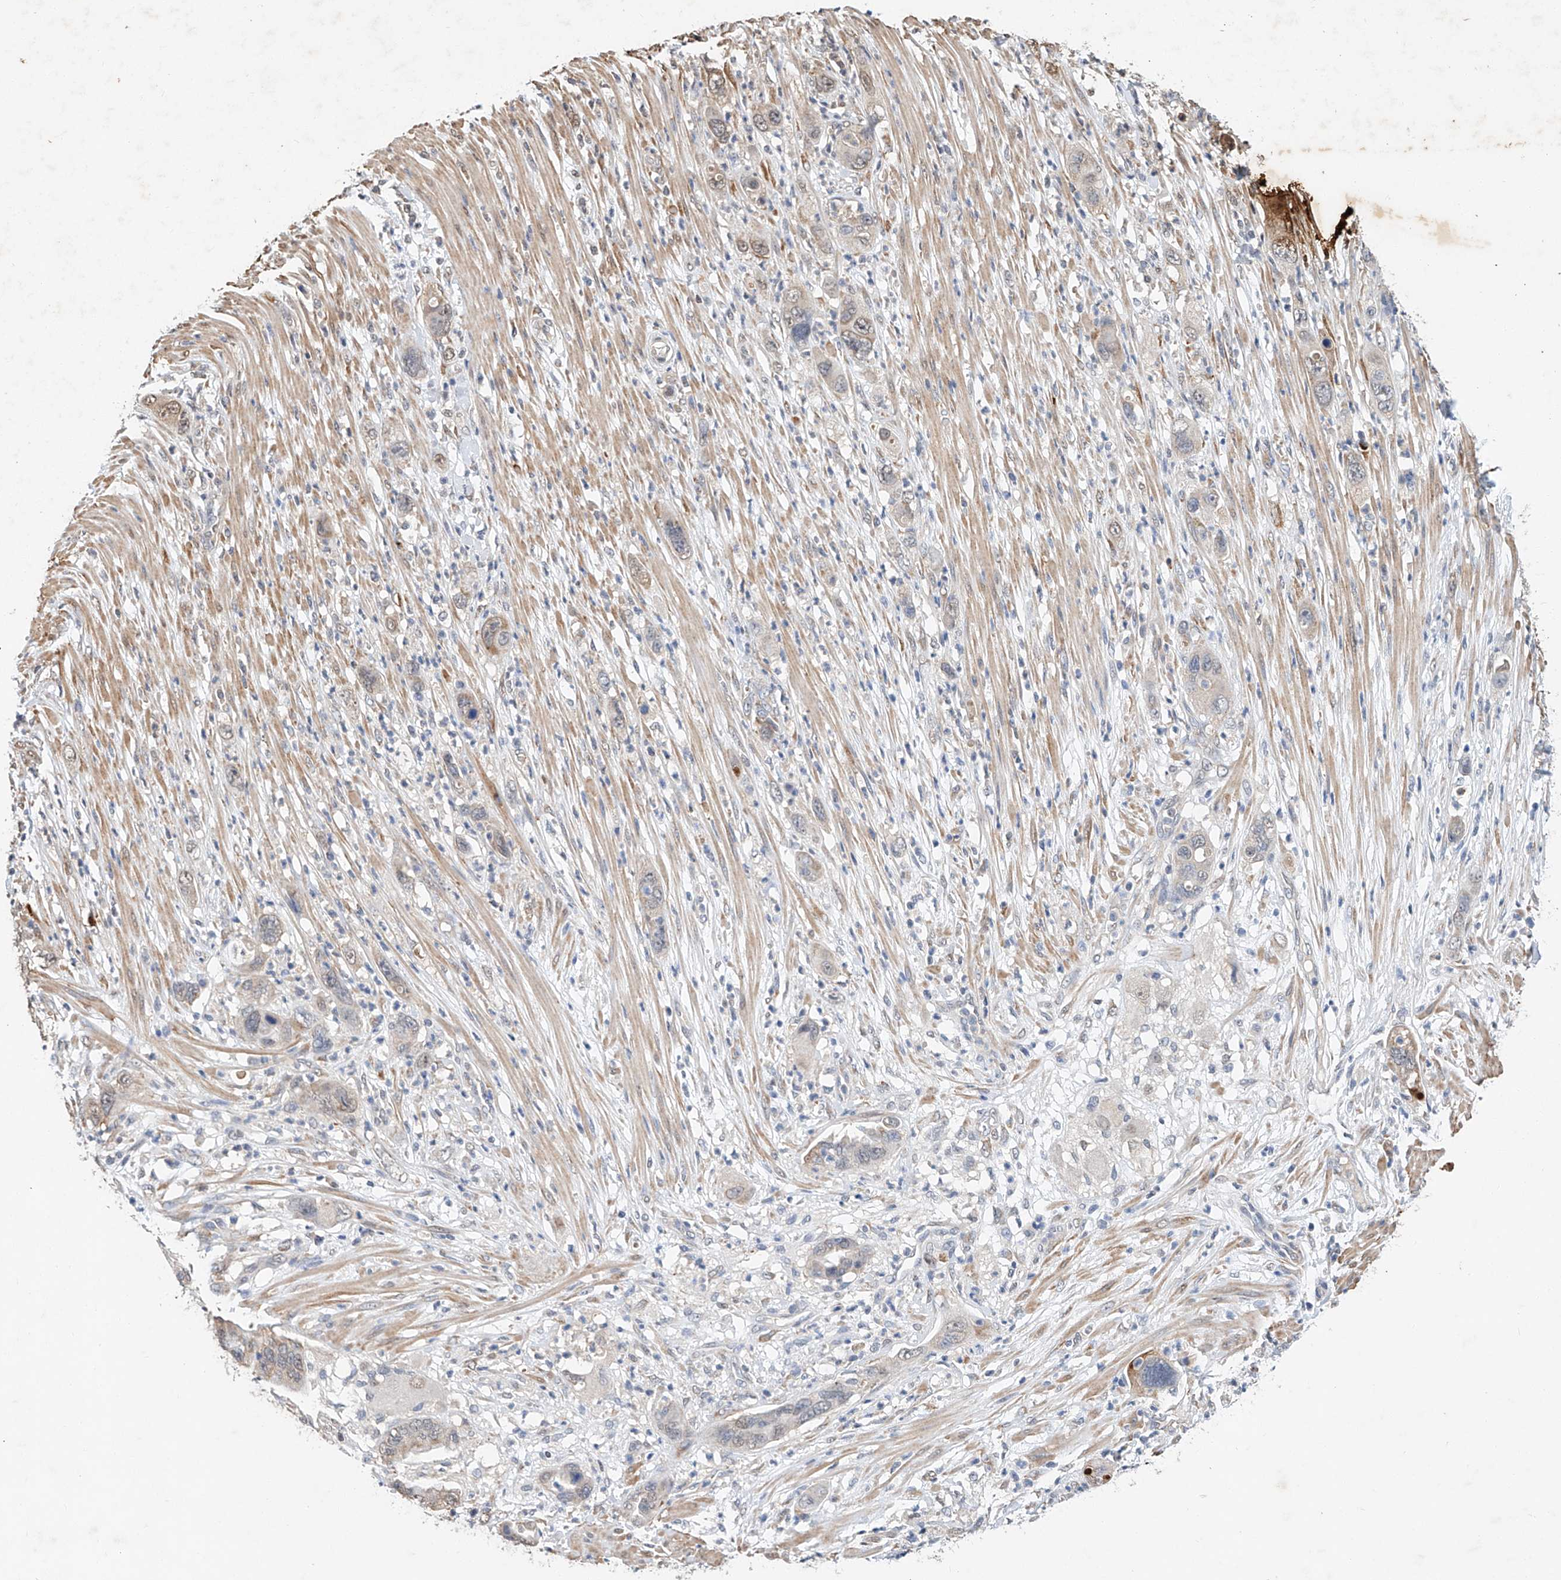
{"staining": {"intensity": "negative", "quantity": "none", "location": "none"}, "tissue": "pancreatic cancer", "cell_type": "Tumor cells", "image_type": "cancer", "snomed": [{"axis": "morphology", "description": "Adenocarcinoma, NOS"}, {"axis": "topography", "description": "Pancreas"}], "caption": "Tumor cells show no significant staining in pancreatic cancer (adenocarcinoma).", "gene": "CTDP1", "patient": {"sex": "female", "age": 71}}